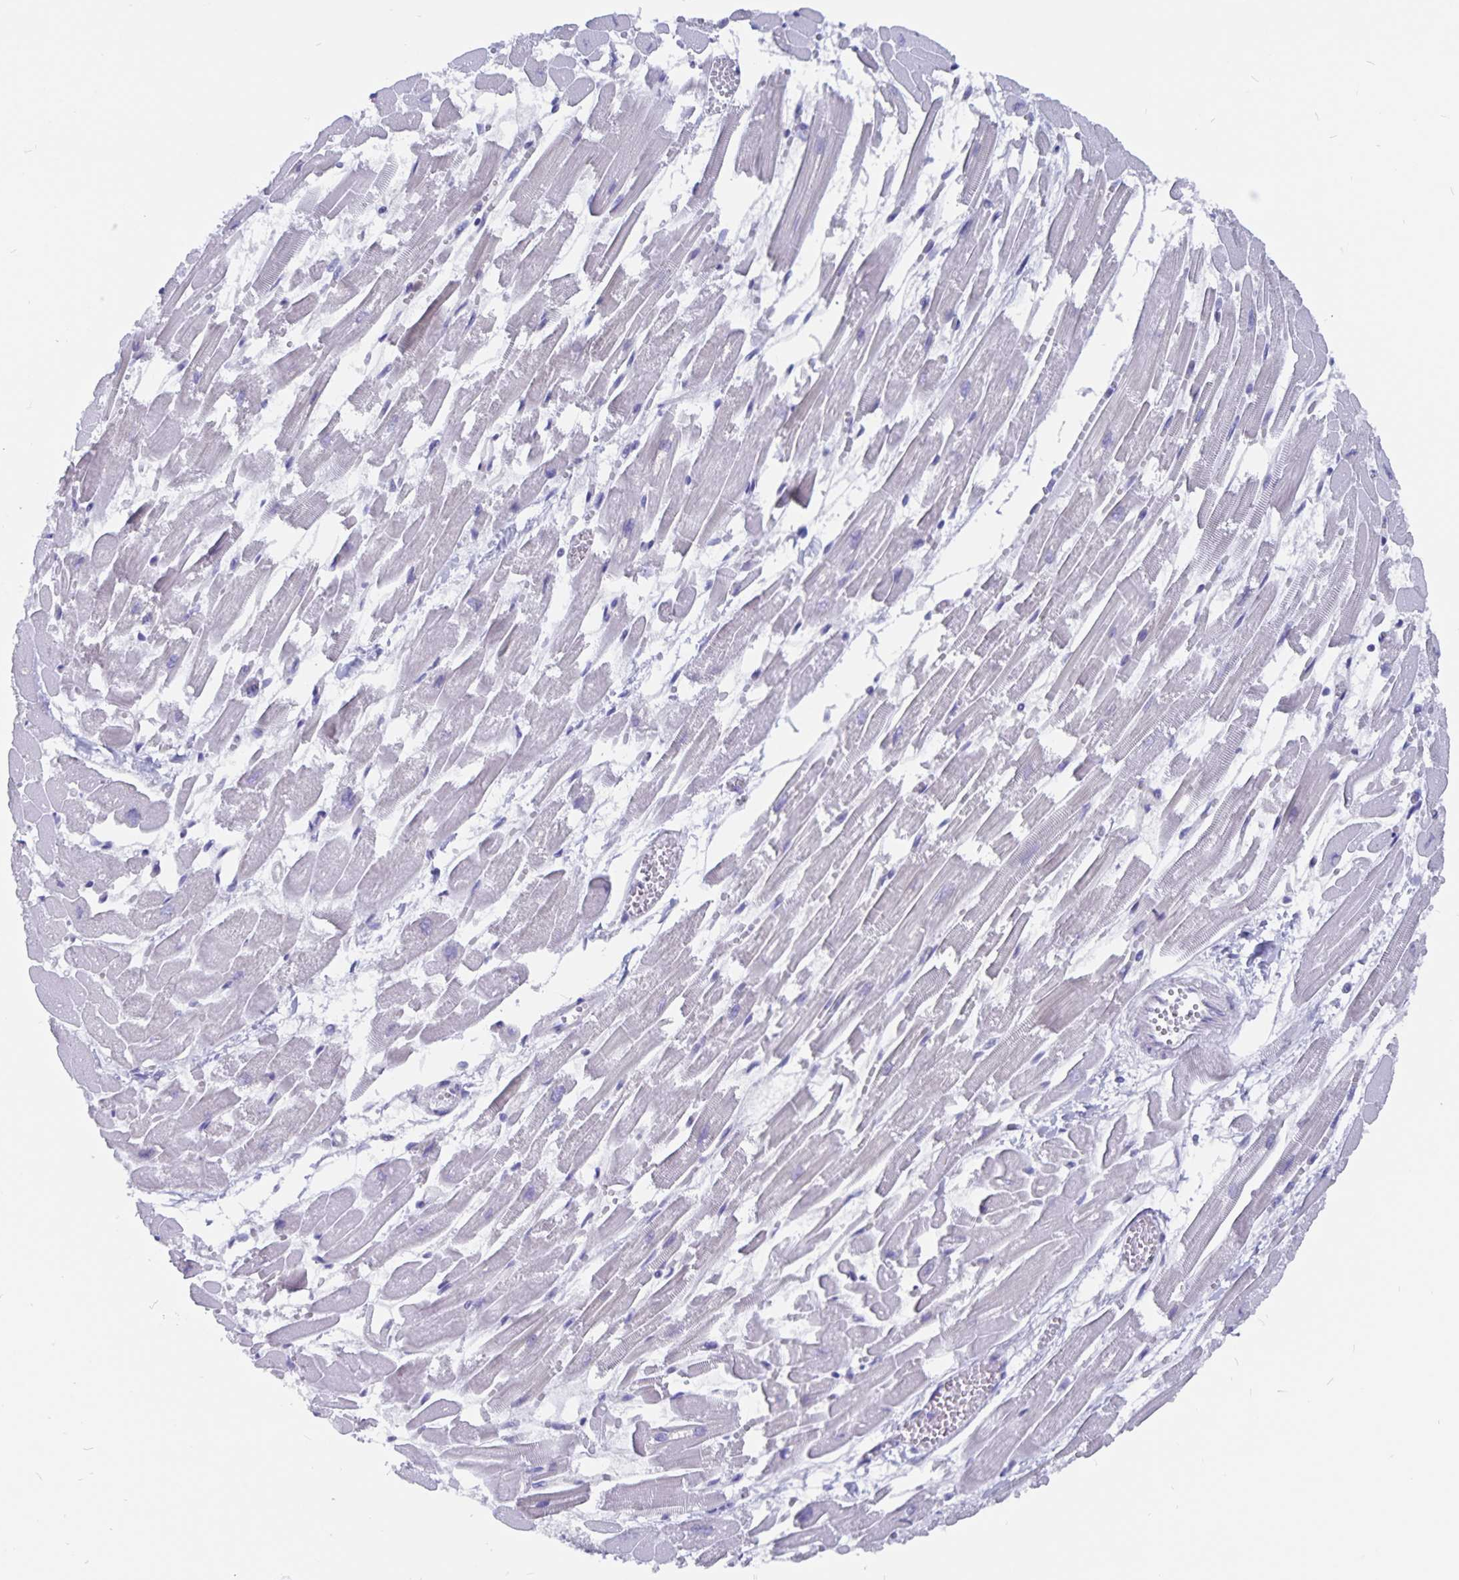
{"staining": {"intensity": "negative", "quantity": "none", "location": "none"}, "tissue": "heart muscle", "cell_type": "Cardiomyocytes", "image_type": "normal", "snomed": [{"axis": "morphology", "description": "Normal tissue, NOS"}, {"axis": "topography", "description": "Heart"}], "caption": "Heart muscle stained for a protein using immunohistochemistry shows no positivity cardiomyocytes.", "gene": "SNTN", "patient": {"sex": "female", "age": 52}}